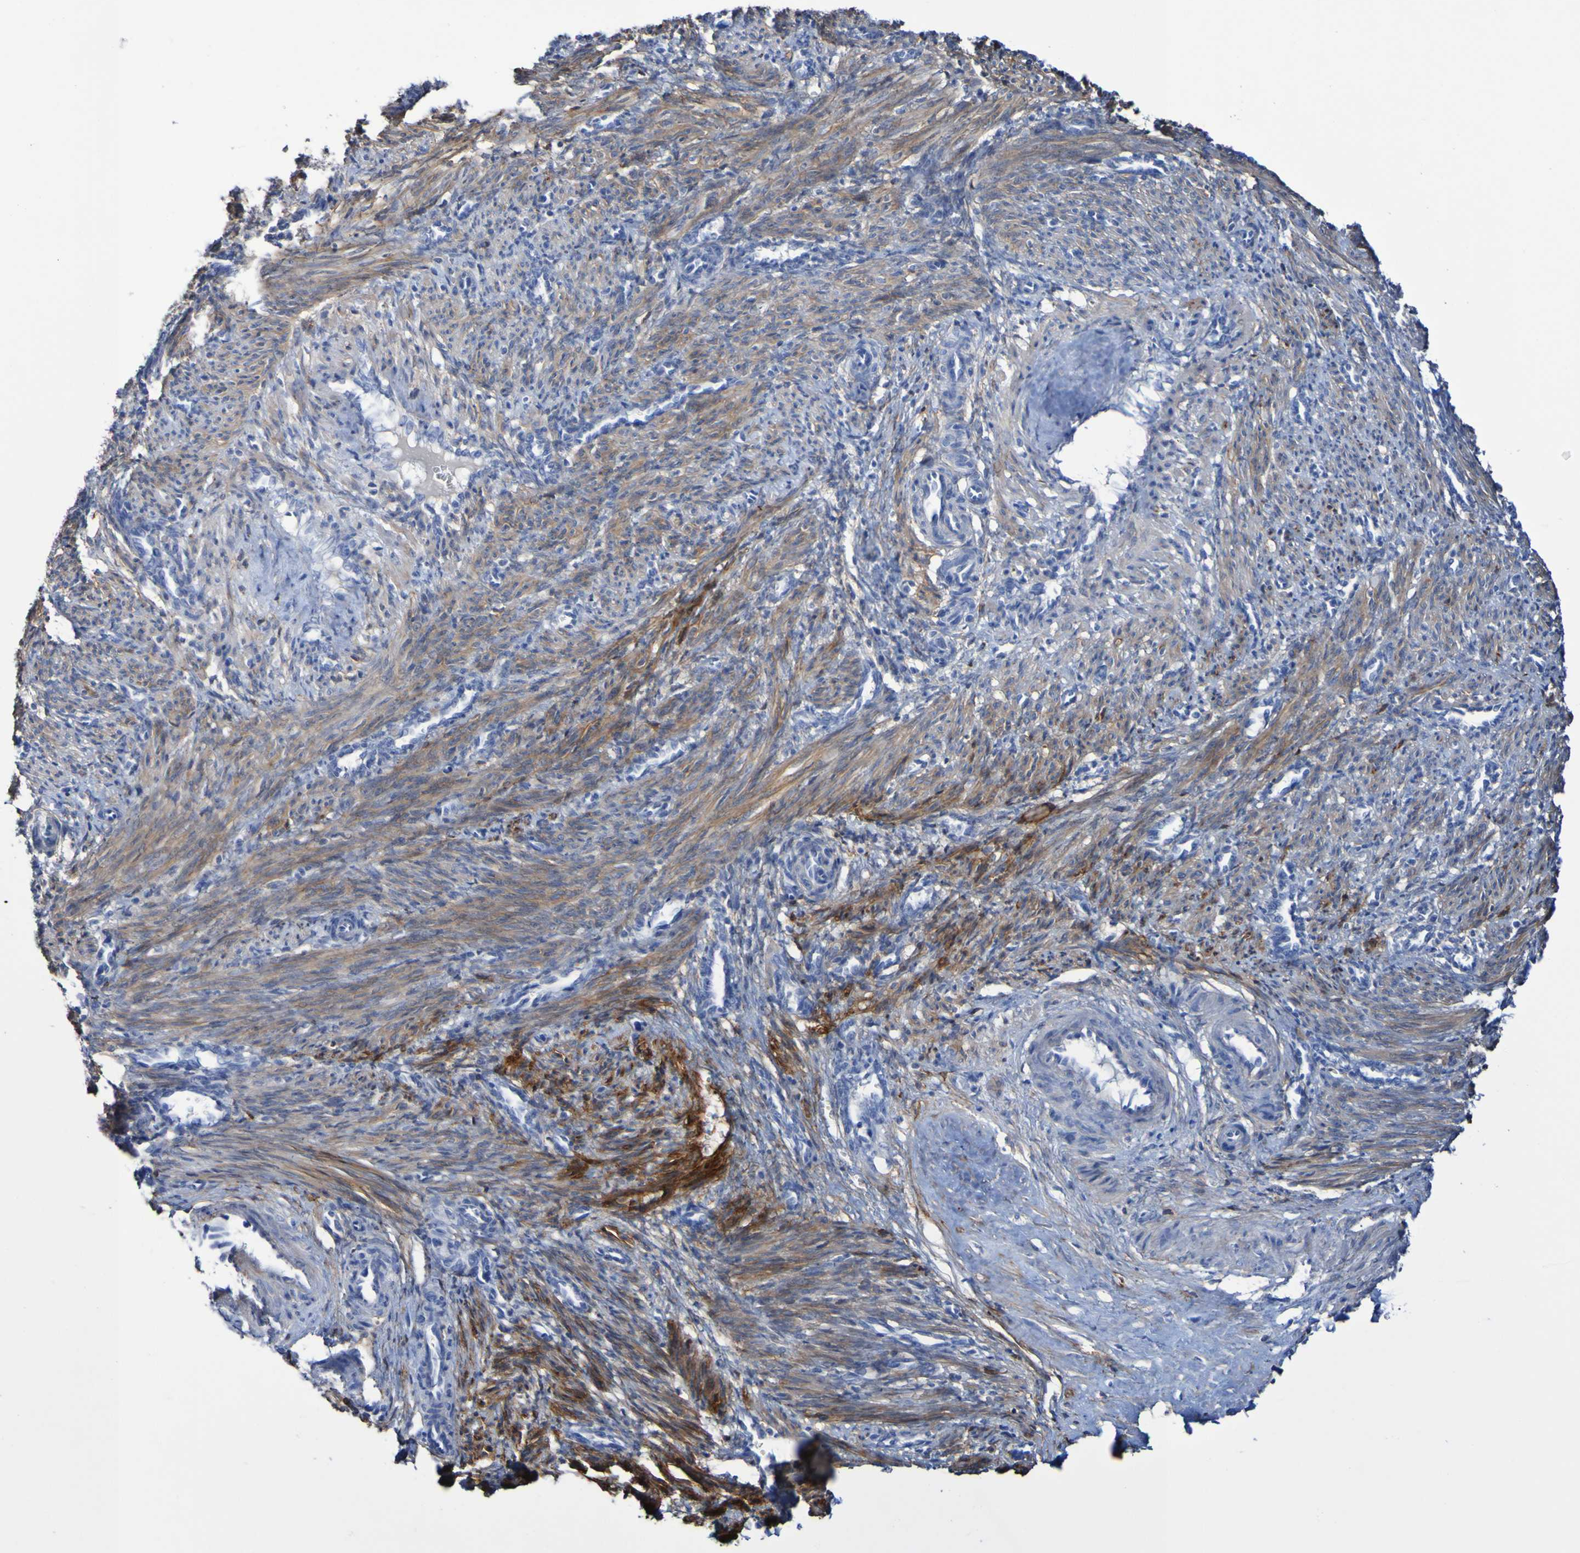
{"staining": {"intensity": "moderate", "quantity": ">75%", "location": "cytoplasmic/membranous"}, "tissue": "smooth muscle", "cell_type": "Smooth muscle cells", "image_type": "normal", "snomed": [{"axis": "morphology", "description": "Normal tissue, NOS"}, {"axis": "topography", "description": "Endometrium"}], "caption": "Normal smooth muscle was stained to show a protein in brown. There is medium levels of moderate cytoplasmic/membranous expression in about >75% of smooth muscle cells. The protein is shown in brown color, while the nuclei are stained blue.", "gene": "SGCB", "patient": {"sex": "female", "age": 33}}